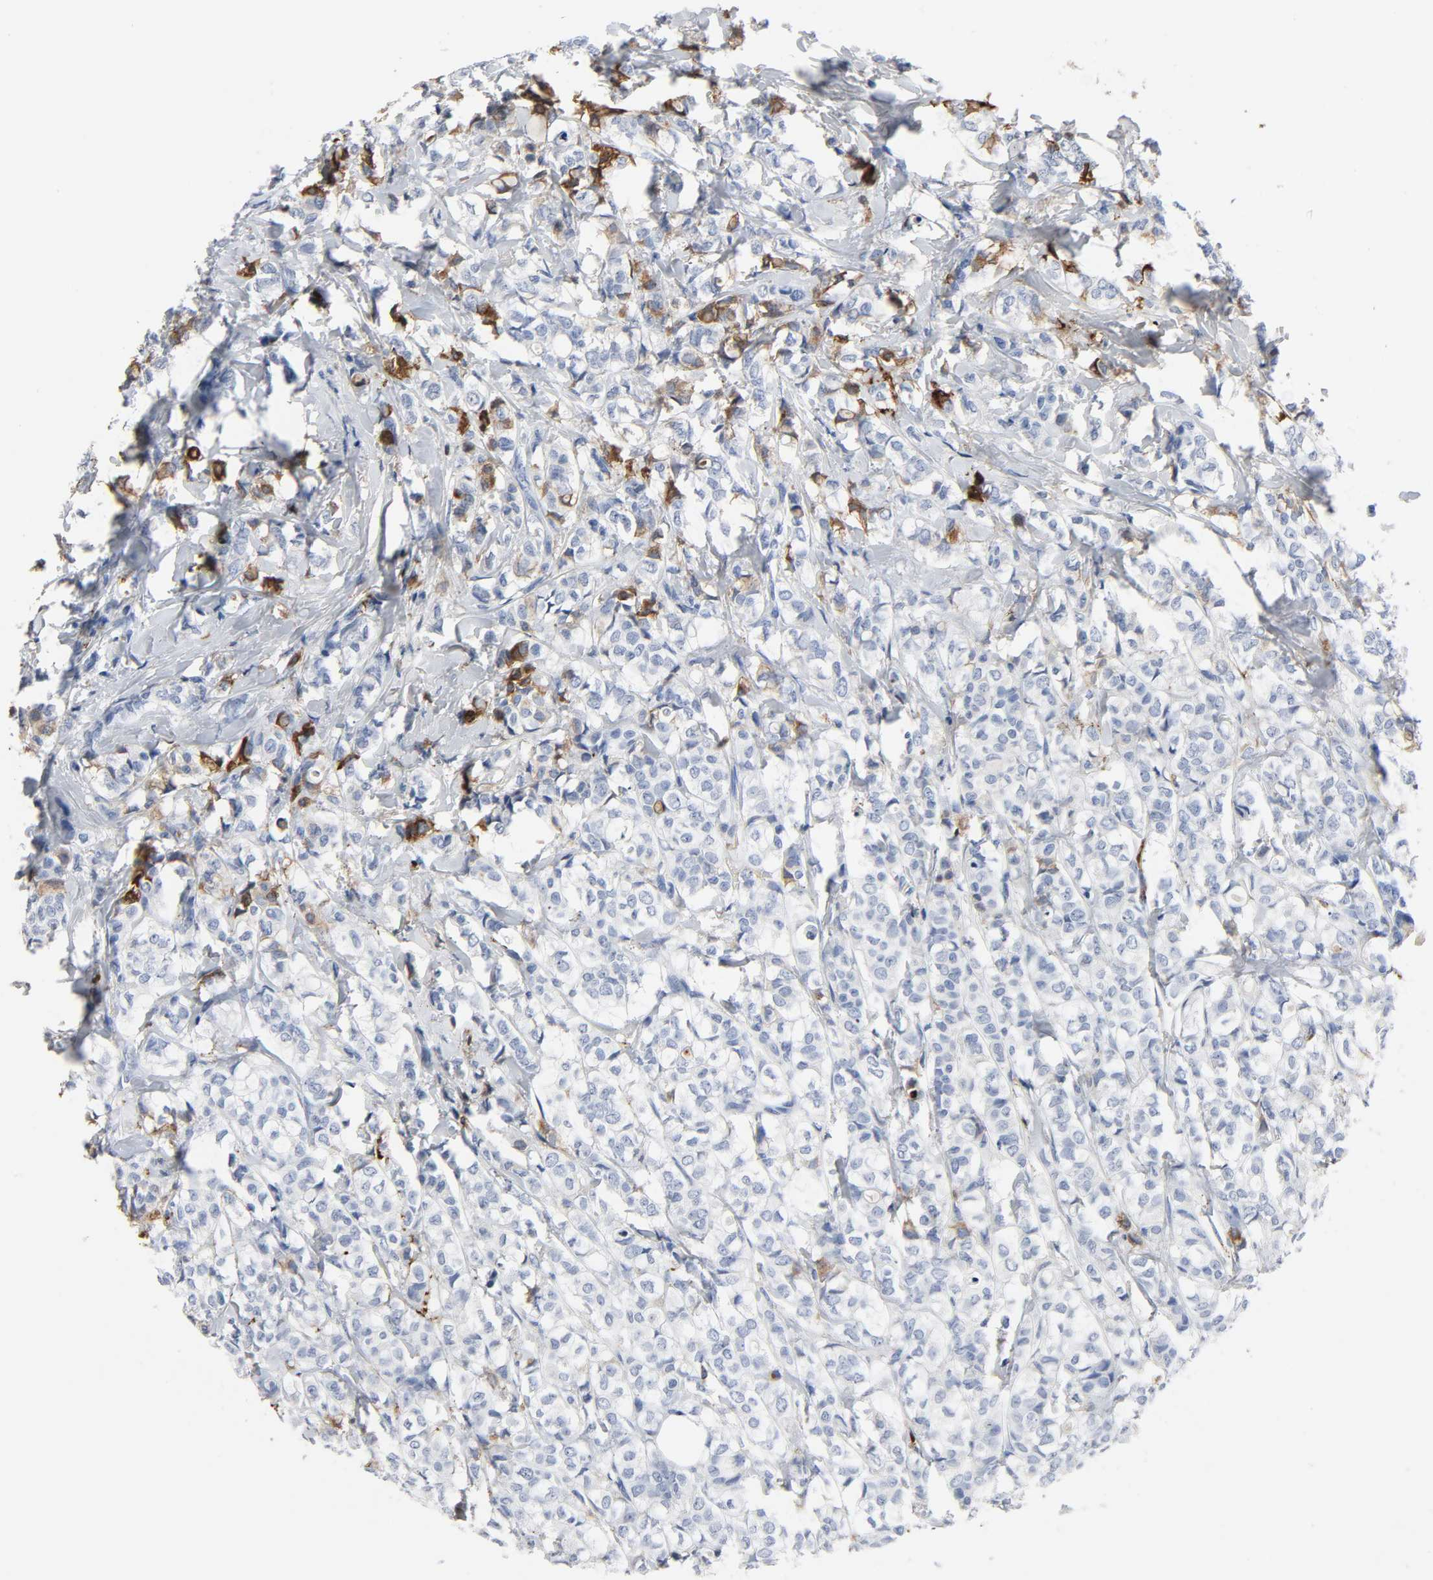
{"staining": {"intensity": "strong", "quantity": "<25%", "location": "cytoplasmic/membranous"}, "tissue": "breast cancer", "cell_type": "Tumor cells", "image_type": "cancer", "snomed": [{"axis": "morphology", "description": "Lobular carcinoma"}, {"axis": "topography", "description": "Breast"}], "caption": "Breast lobular carcinoma was stained to show a protein in brown. There is medium levels of strong cytoplasmic/membranous positivity in about <25% of tumor cells.", "gene": "C3", "patient": {"sex": "female", "age": 60}}